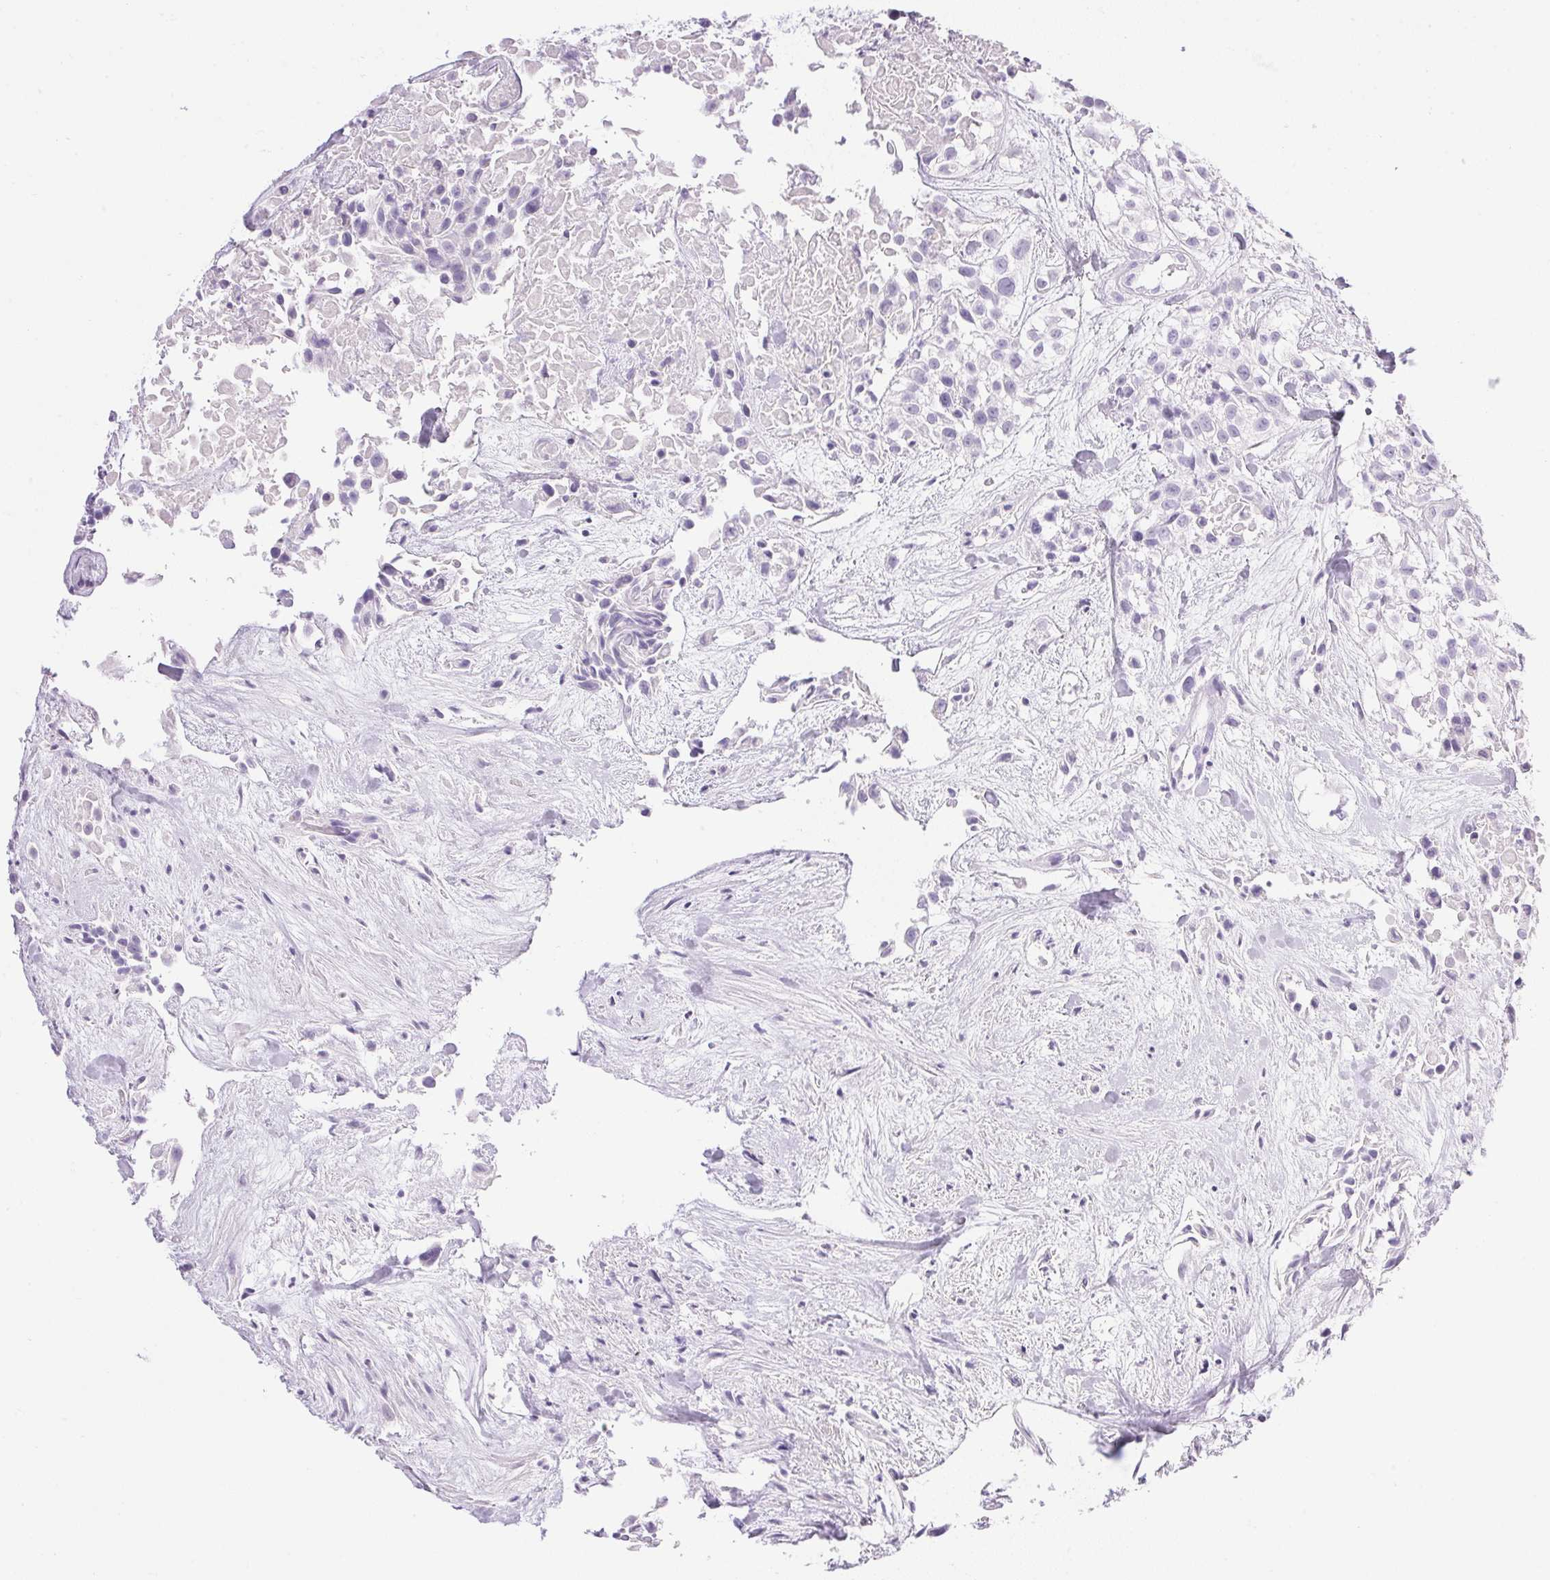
{"staining": {"intensity": "negative", "quantity": "none", "location": "none"}, "tissue": "urothelial cancer", "cell_type": "Tumor cells", "image_type": "cancer", "snomed": [{"axis": "morphology", "description": "Urothelial carcinoma, High grade"}, {"axis": "topography", "description": "Urinary bladder"}], "caption": "Image shows no significant protein staining in tumor cells of urothelial cancer.", "gene": "ATP6V0A4", "patient": {"sex": "male", "age": 56}}